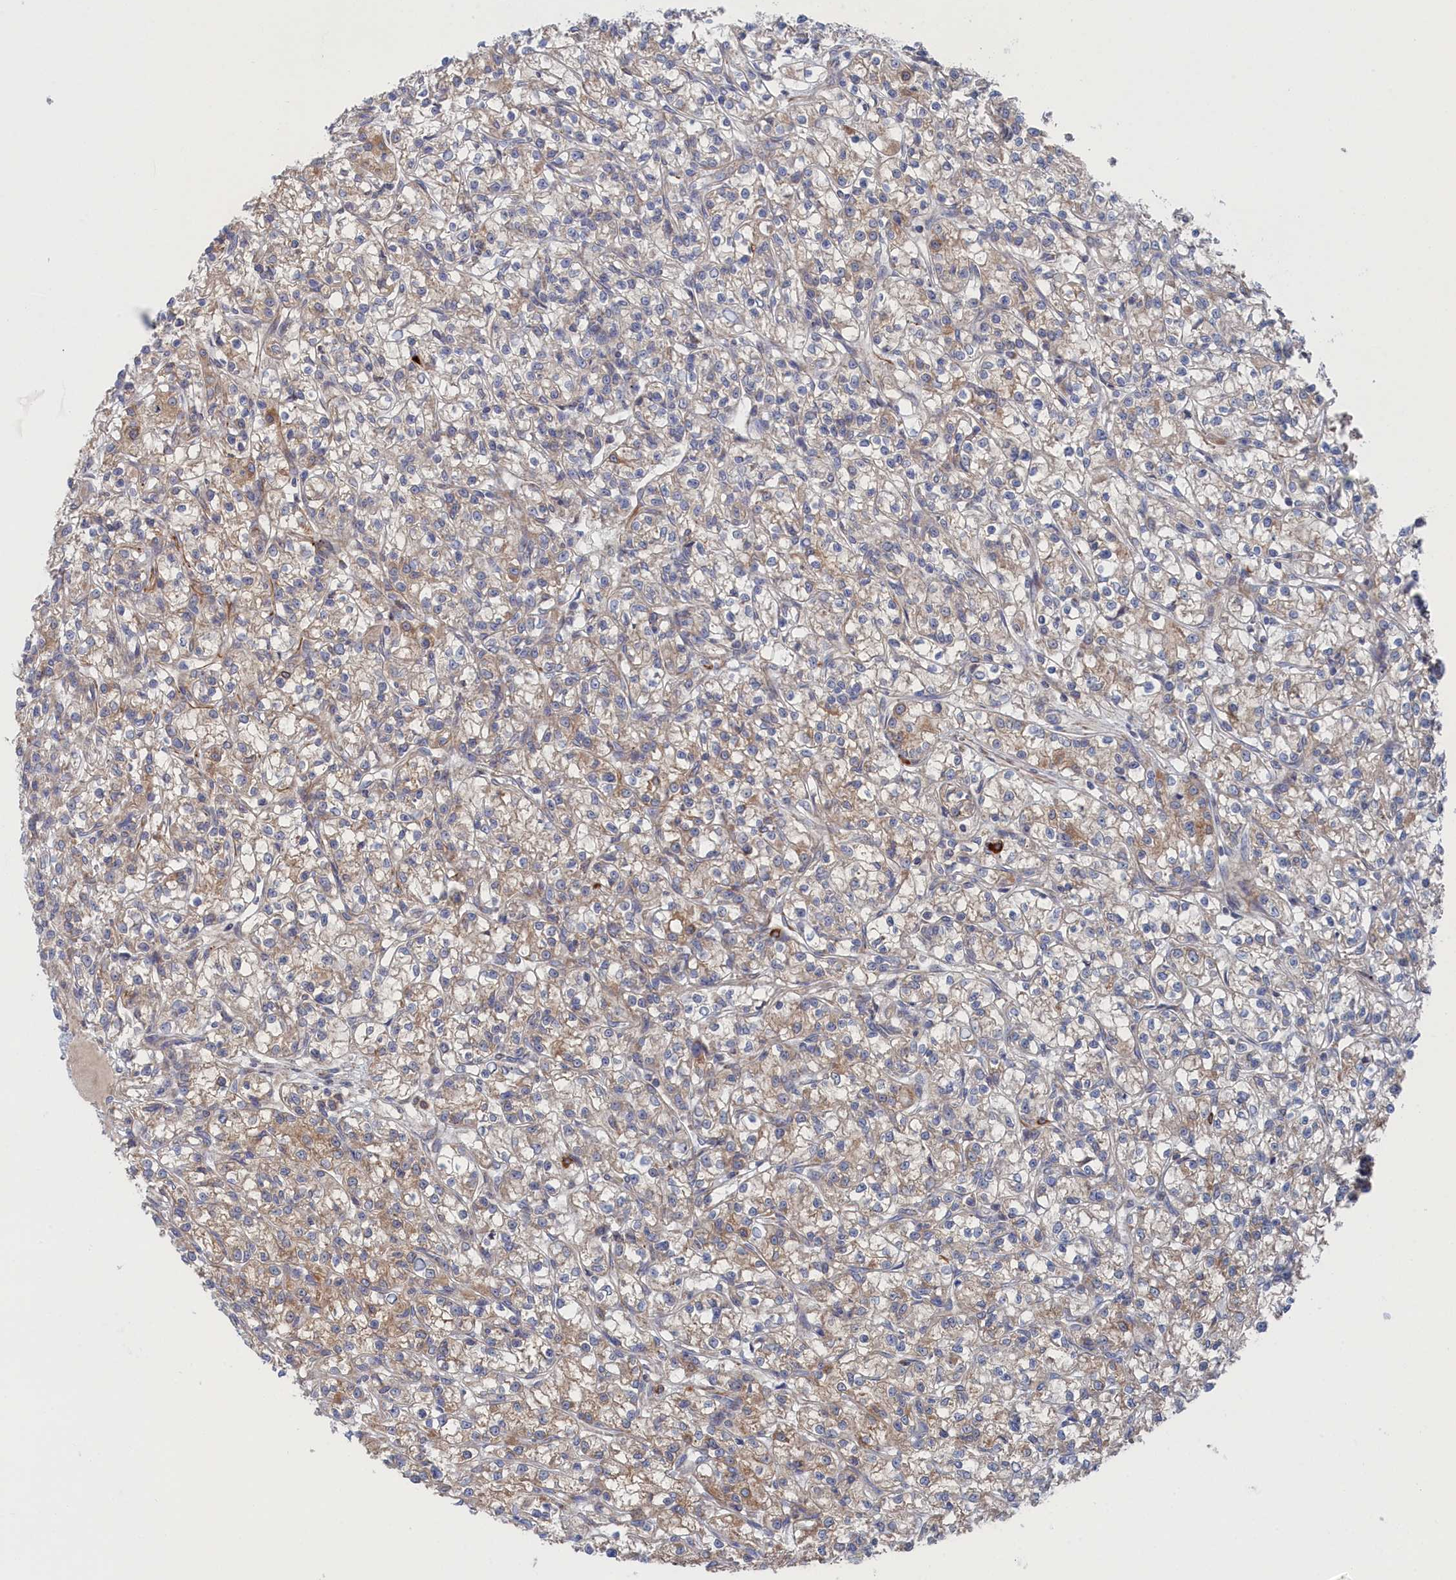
{"staining": {"intensity": "moderate", "quantity": "<25%", "location": "cytoplasmic/membranous"}, "tissue": "renal cancer", "cell_type": "Tumor cells", "image_type": "cancer", "snomed": [{"axis": "morphology", "description": "Adenocarcinoma, NOS"}, {"axis": "topography", "description": "Kidney"}], "caption": "Immunohistochemical staining of human renal cancer shows low levels of moderate cytoplasmic/membranous protein expression in approximately <25% of tumor cells.", "gene": "FILIP1L", "patient": {"sex": "female", "age": 59}}